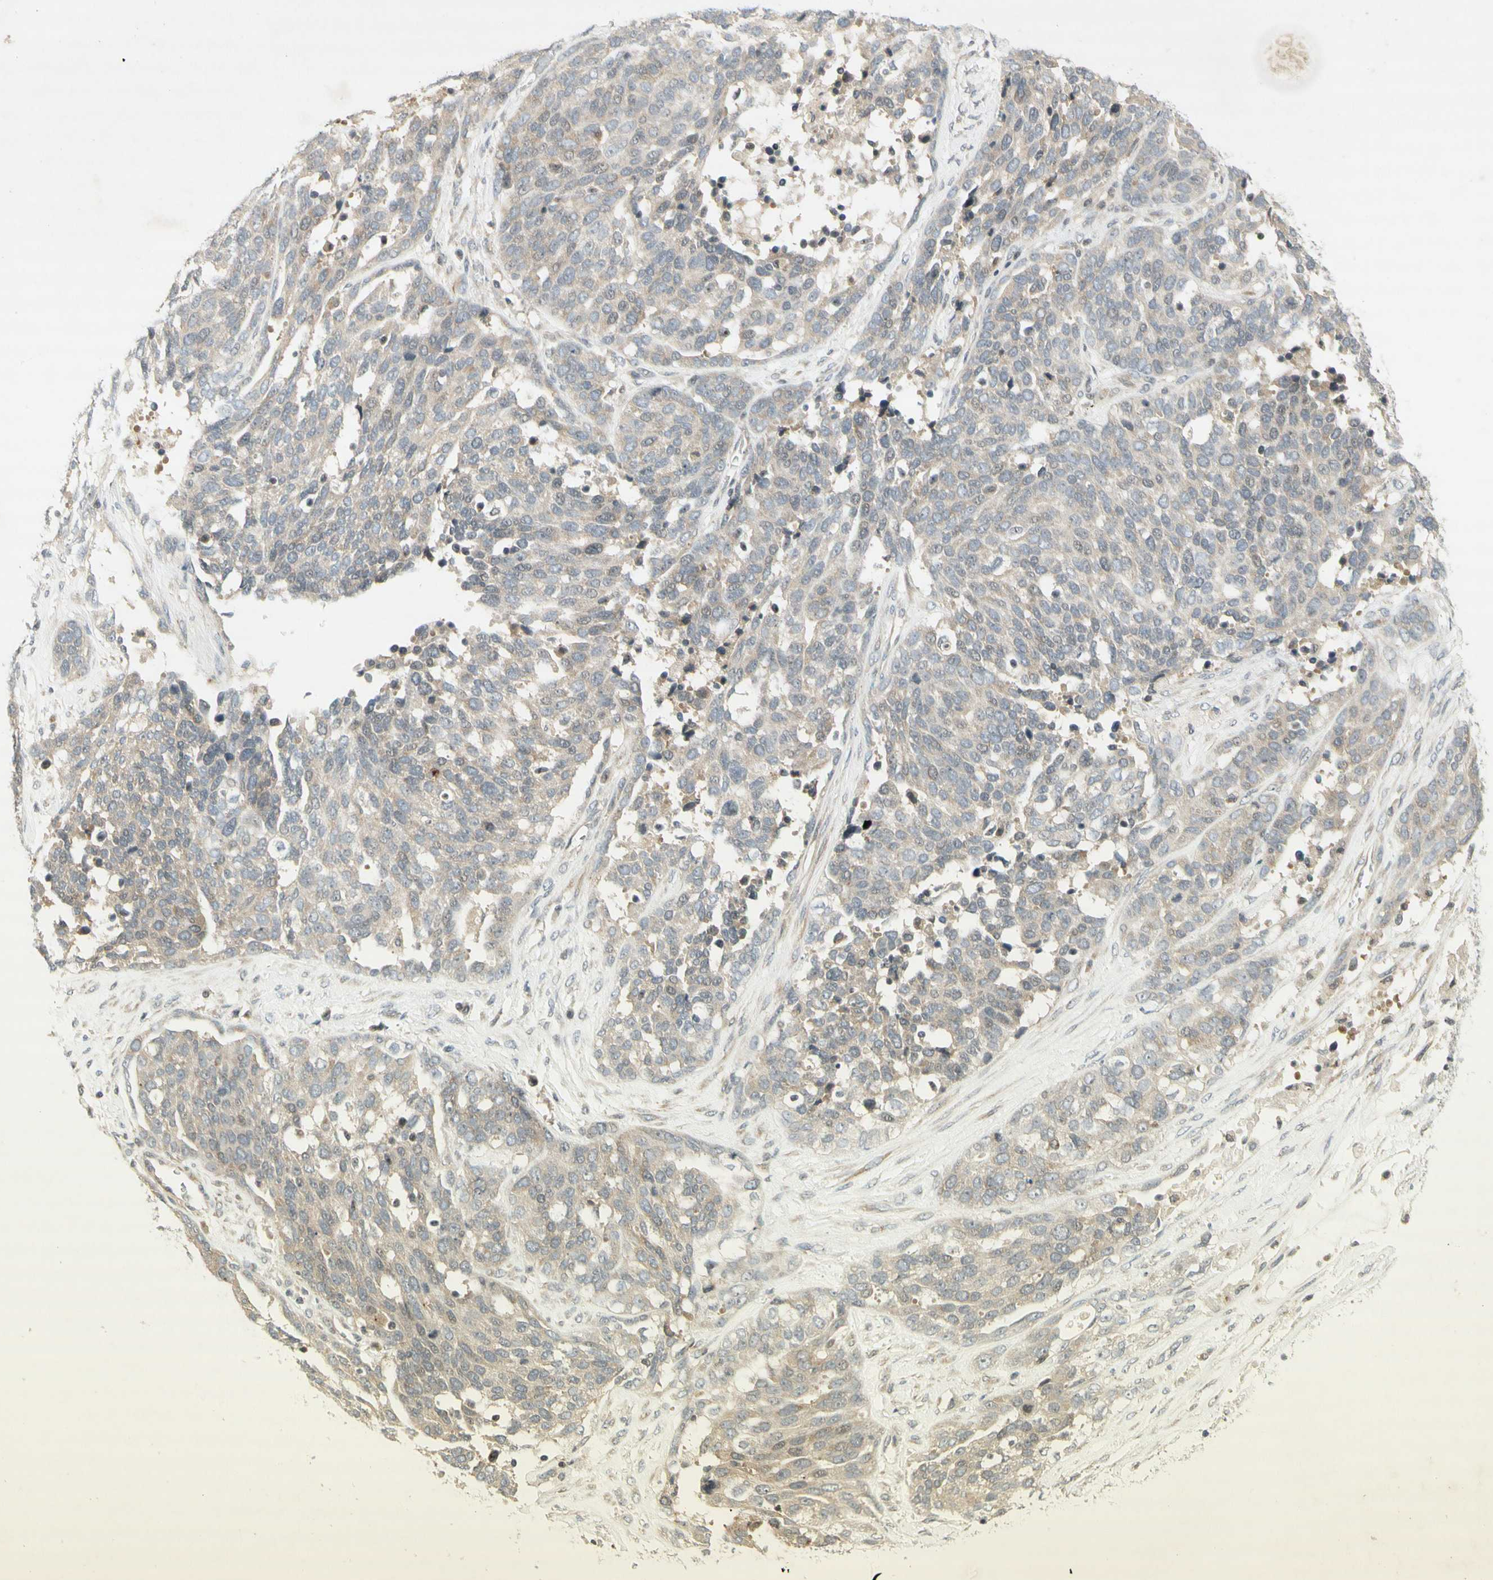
{"staining": {"intensity": "weak", "quantity": "25%-75%", "location": "cytoplasmic/membranous"}, "tissue": "ovarian cancer", "cell_type": "Tumor cells", "image_type": "cancer", "snomed": [{"axis": "morphology", "description": "Cystadenocarcinoma, serous, NOS"}, {"axis": "topography", "description": "Ovary"}], "caption": "About 25%-75% of tumor cells in human ovarian cancer (serous cystadenocarcinoma) demonstrate weak cytoplasmic/membranous protein staining as visualized by brown immunohistochemical staining.", "gene": "ETF1", "patient": {"sex": "female", "age": 44}}